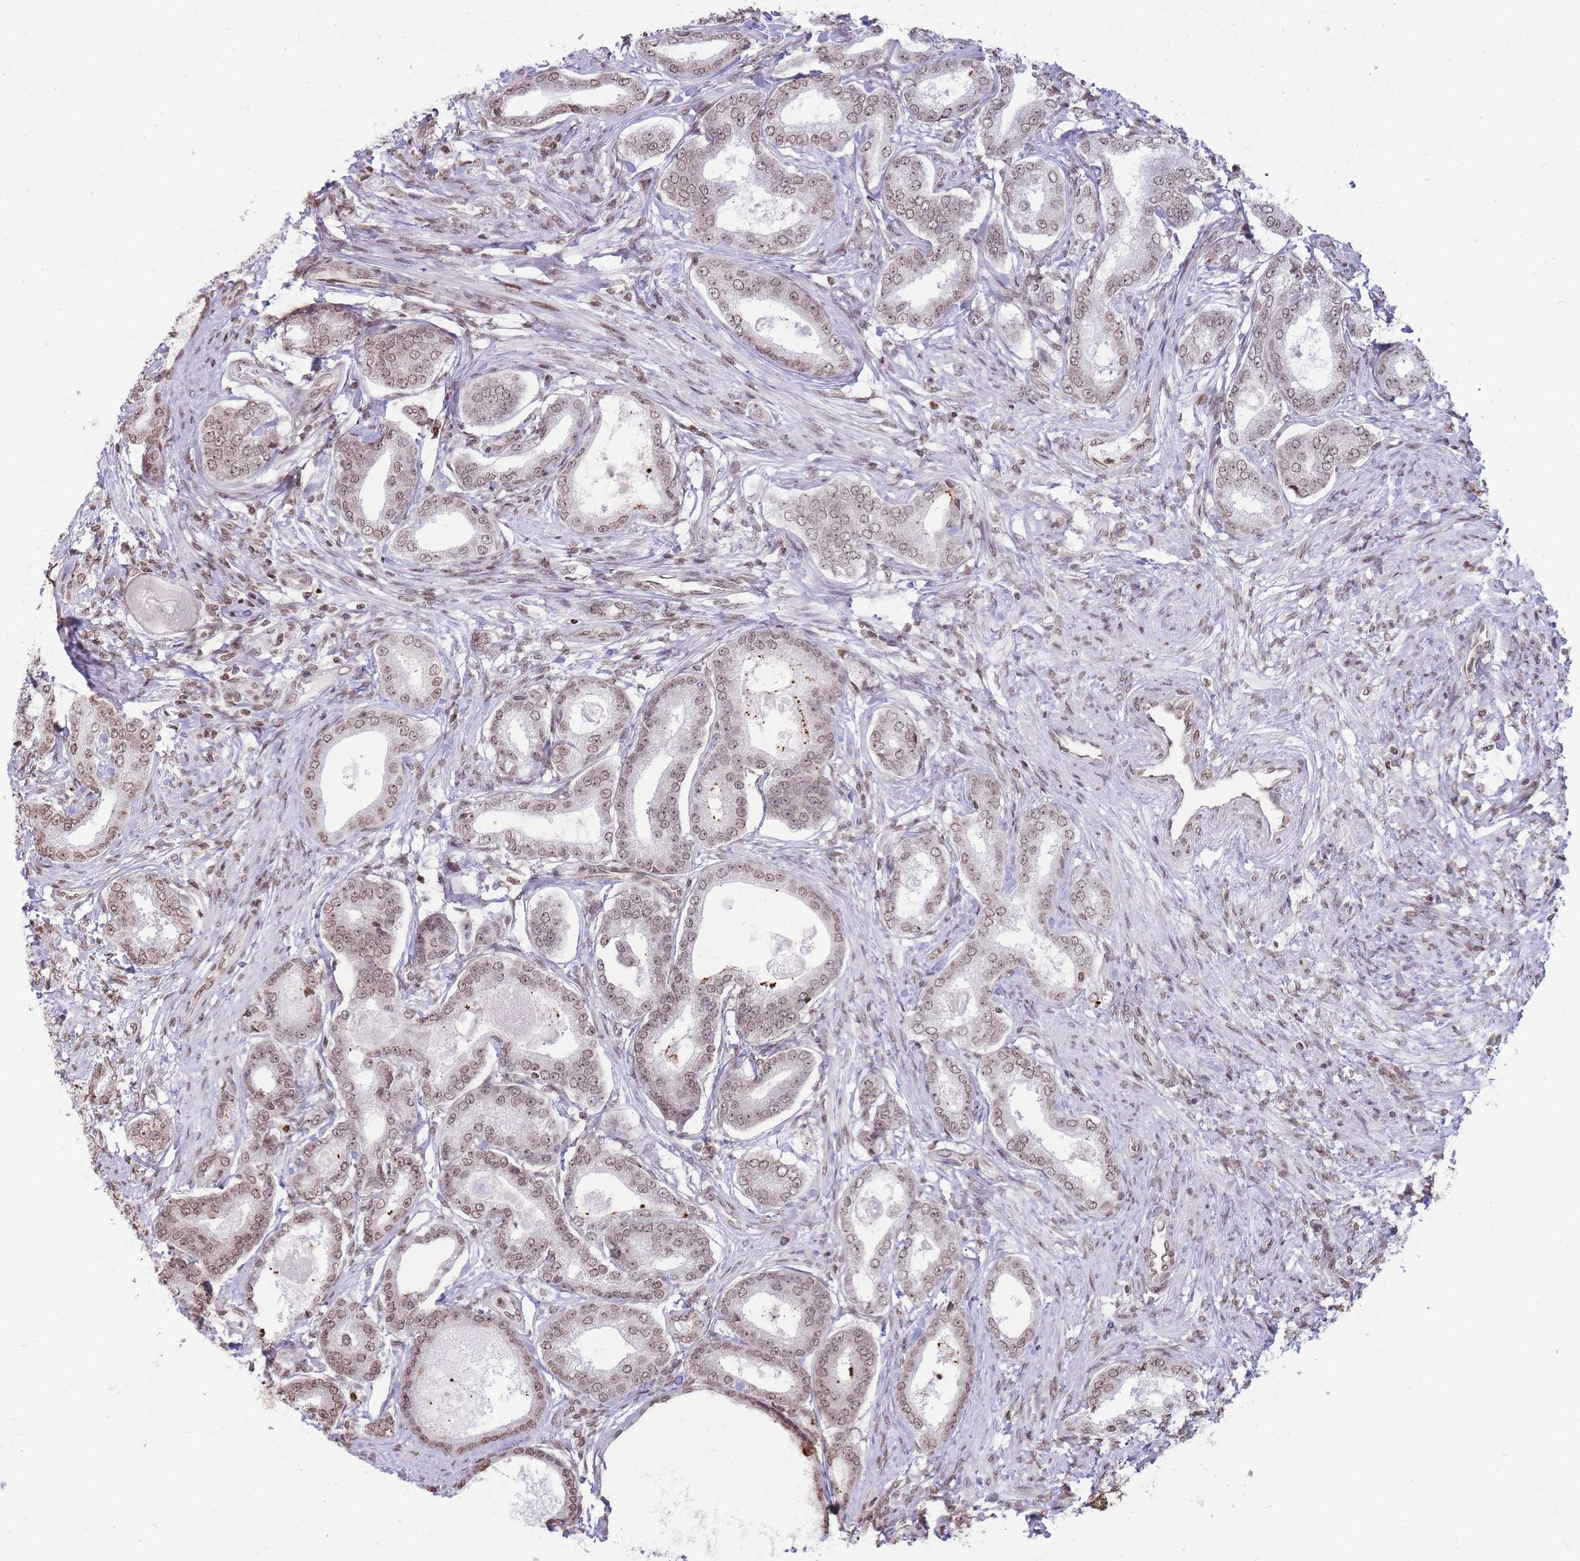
{"staining": {"intensity": "moderate", "quantity": ">75%", "location": "nuclear"}, "tissue": "prostate cancer", "cell_type": "Tumor cells", "image_type": "cancer", "snomed": [{"axis": "morphology", "description": "Adenocarcinoma, High grade"}, {"axis": "topography", "description": "Prostate"}], "caption": "Protein analysis of prostate adenocarcinoma (high-grade) tissue reveals moderate nuclear staining in about >75% of tumor cells.", "gene": "SHISAL1", "patient": {"sex": "male", "age": 69}}